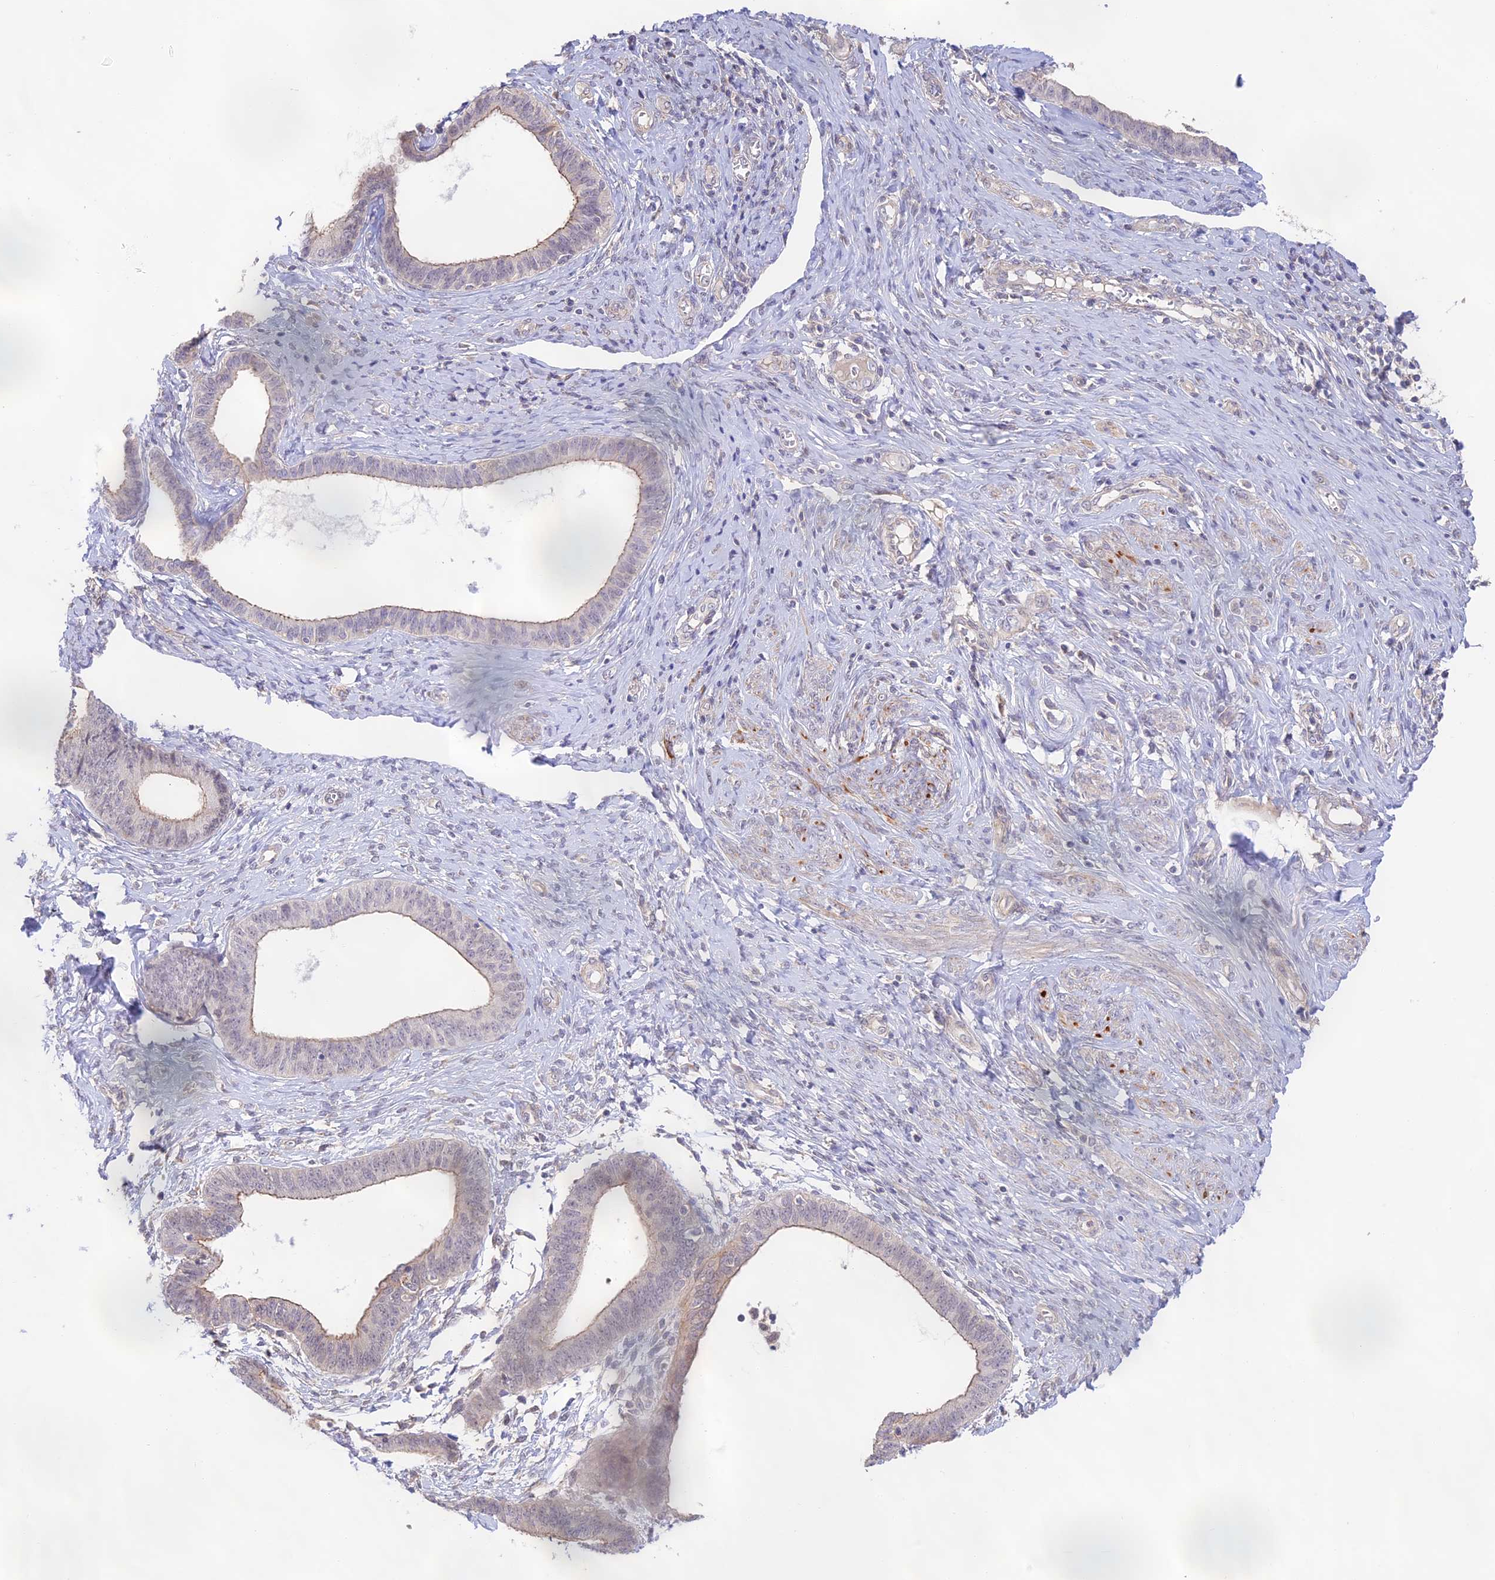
{"staining": {"intensity": "moderate", "quantity": "<25%", "location": "cytoplasmic/membranous"}, "tissue": "endometrial cancer", "cell_type": "Tumor cells", "image_type": "cancer", "snomed": [{"axis": "morphology", "description": "Adenocarcinoma, NOS"}, {"axis": "topography", "description": "Endometrium"}], "caption": "Immunohistochemistry (IHC) of endometrial cancer (adenocarcinoma) shows low levels of moderate cytoplasmic/membranous staining in approximately <25% of tumor cells. Immunohistochemistry (IHC) stains the protein of interest in brown and the nuclei are stained blue.", "gene": "CAMSAP3", "patient": {"sex": "female", "age": 79}}